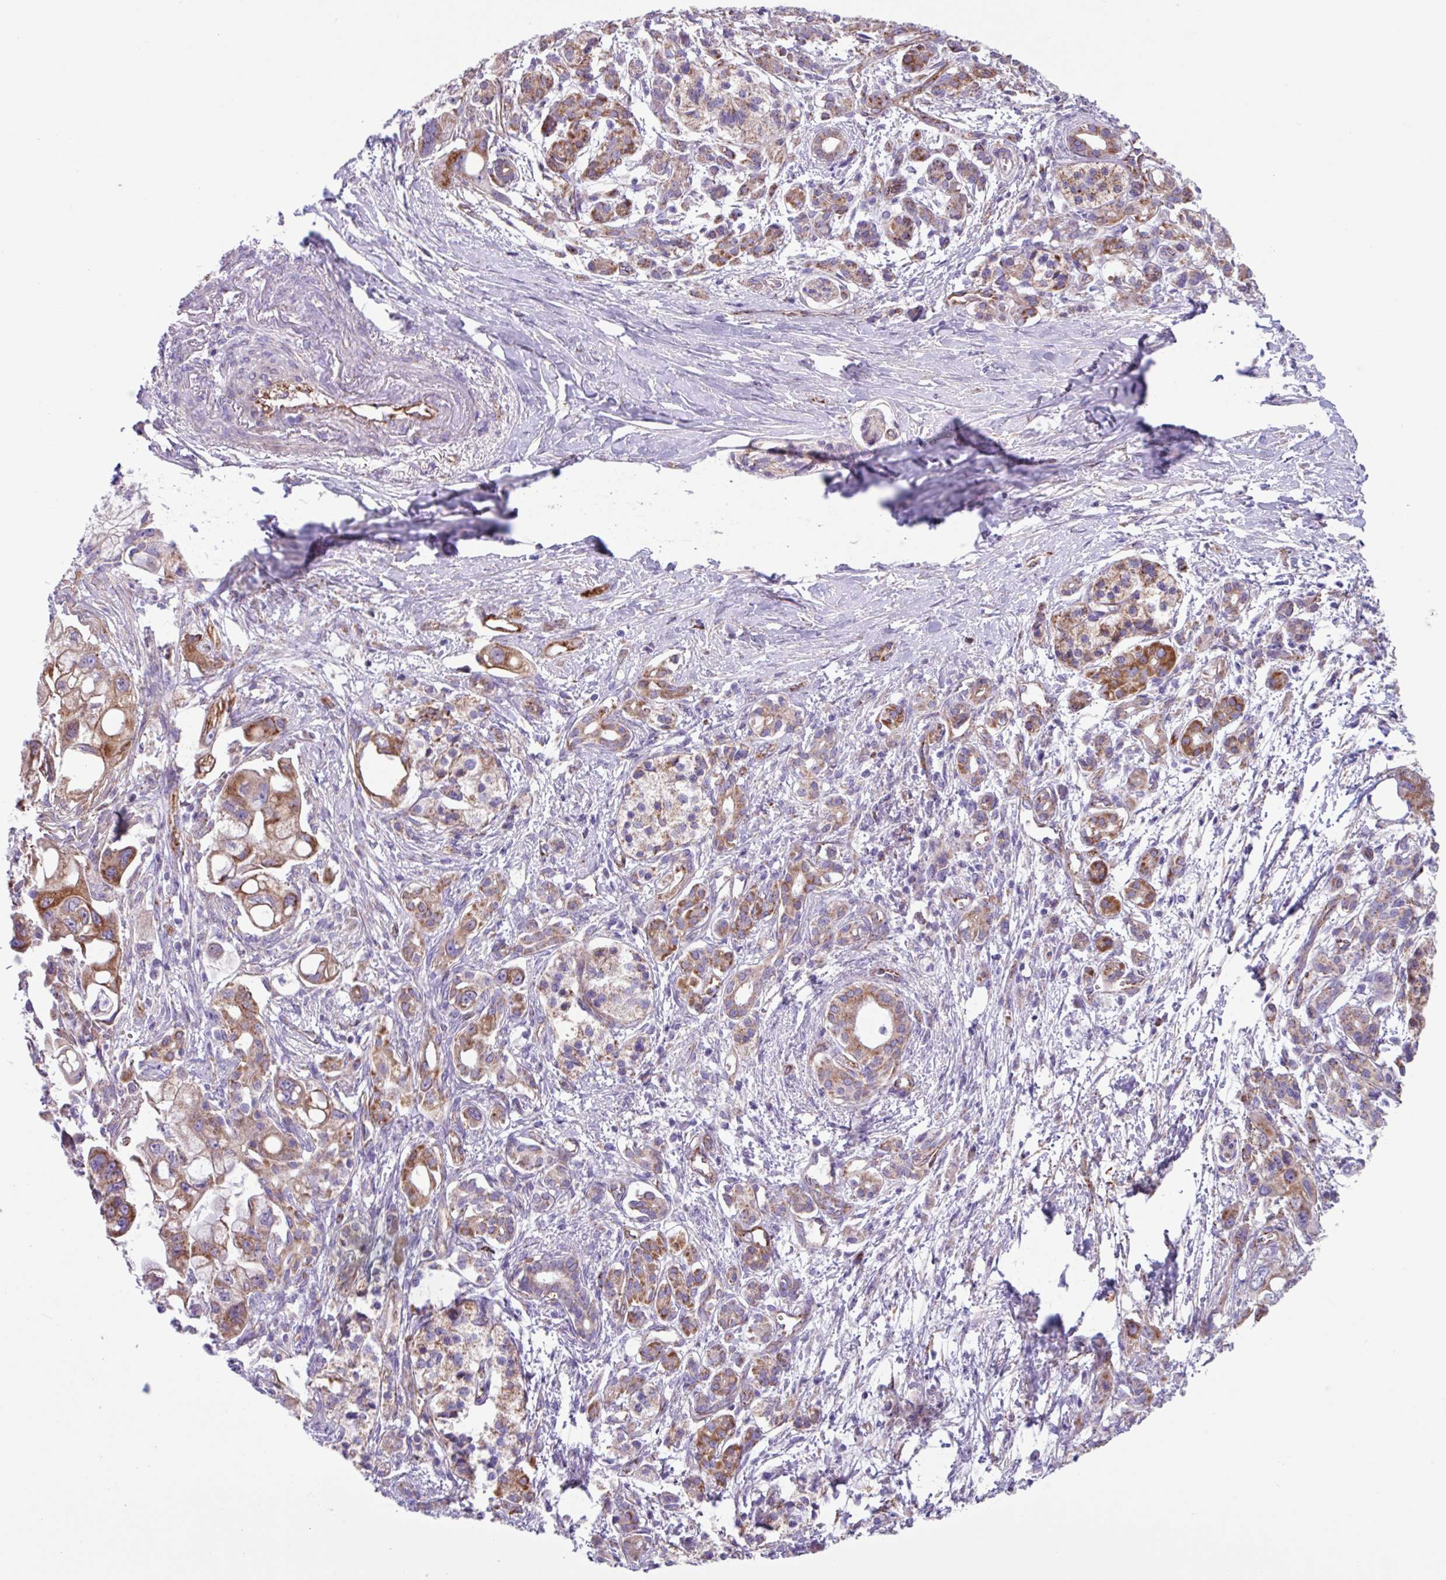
{"staining": {"intensity": "moderate", "quantity": "25%-75%", "location": "cytoplasmic/membranous"}, "tissue": "pancreatic cancer", "cell_type": "Tumor cells", "image_type": "cancer", "snomed": [{"axis": "morphology", "description": "Adenocarcinoma, NOS"}, {"axis": "topography", "description": "Pancreas"}], "caption": "Pancreatic cancer tissue shows moderate cytoplasmic/membranous expression in approximately 25%-75% of tumor cells", "gene": "OTULIN", "patient": {"sex": "male", "age": 68}}